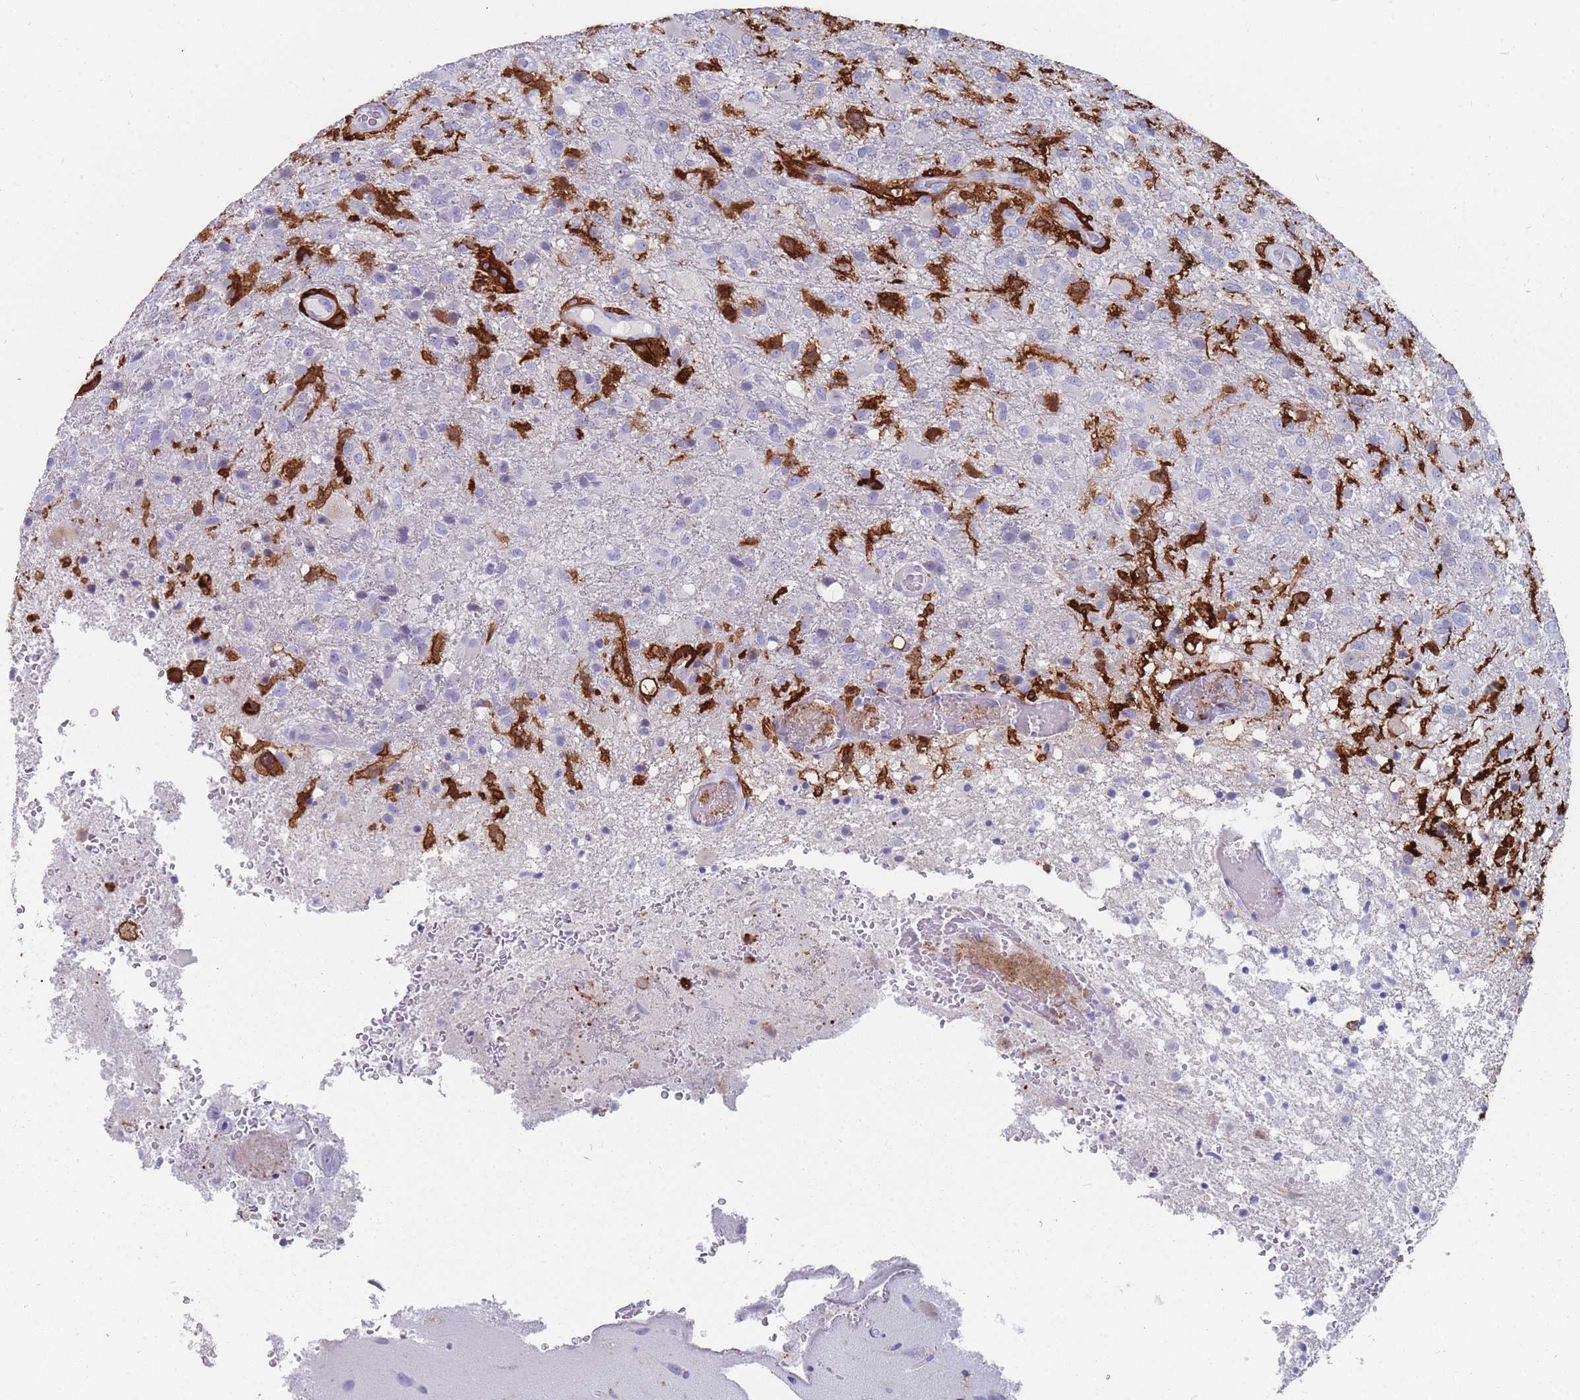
{"staining": {"intensity": "negative", "quantity": "none", "location": "none"}, "tissue": "glioma", "cell_type": "Tumor cells", "image_type": "cancer", "snomed": [{"axis": "morphology", "description": "Glioma, malignant, High grade"}, {"axis": "topography", "description": "Brain"}], "caption": "Immunohistochemistry of high-grade glioma (malignant) displays no expression in tumor cells. (Immunohistochemistry, brightfield microscopy, high magnification).", "gene": "AIF1", "patient": {"sex": "female", "age": 74}}